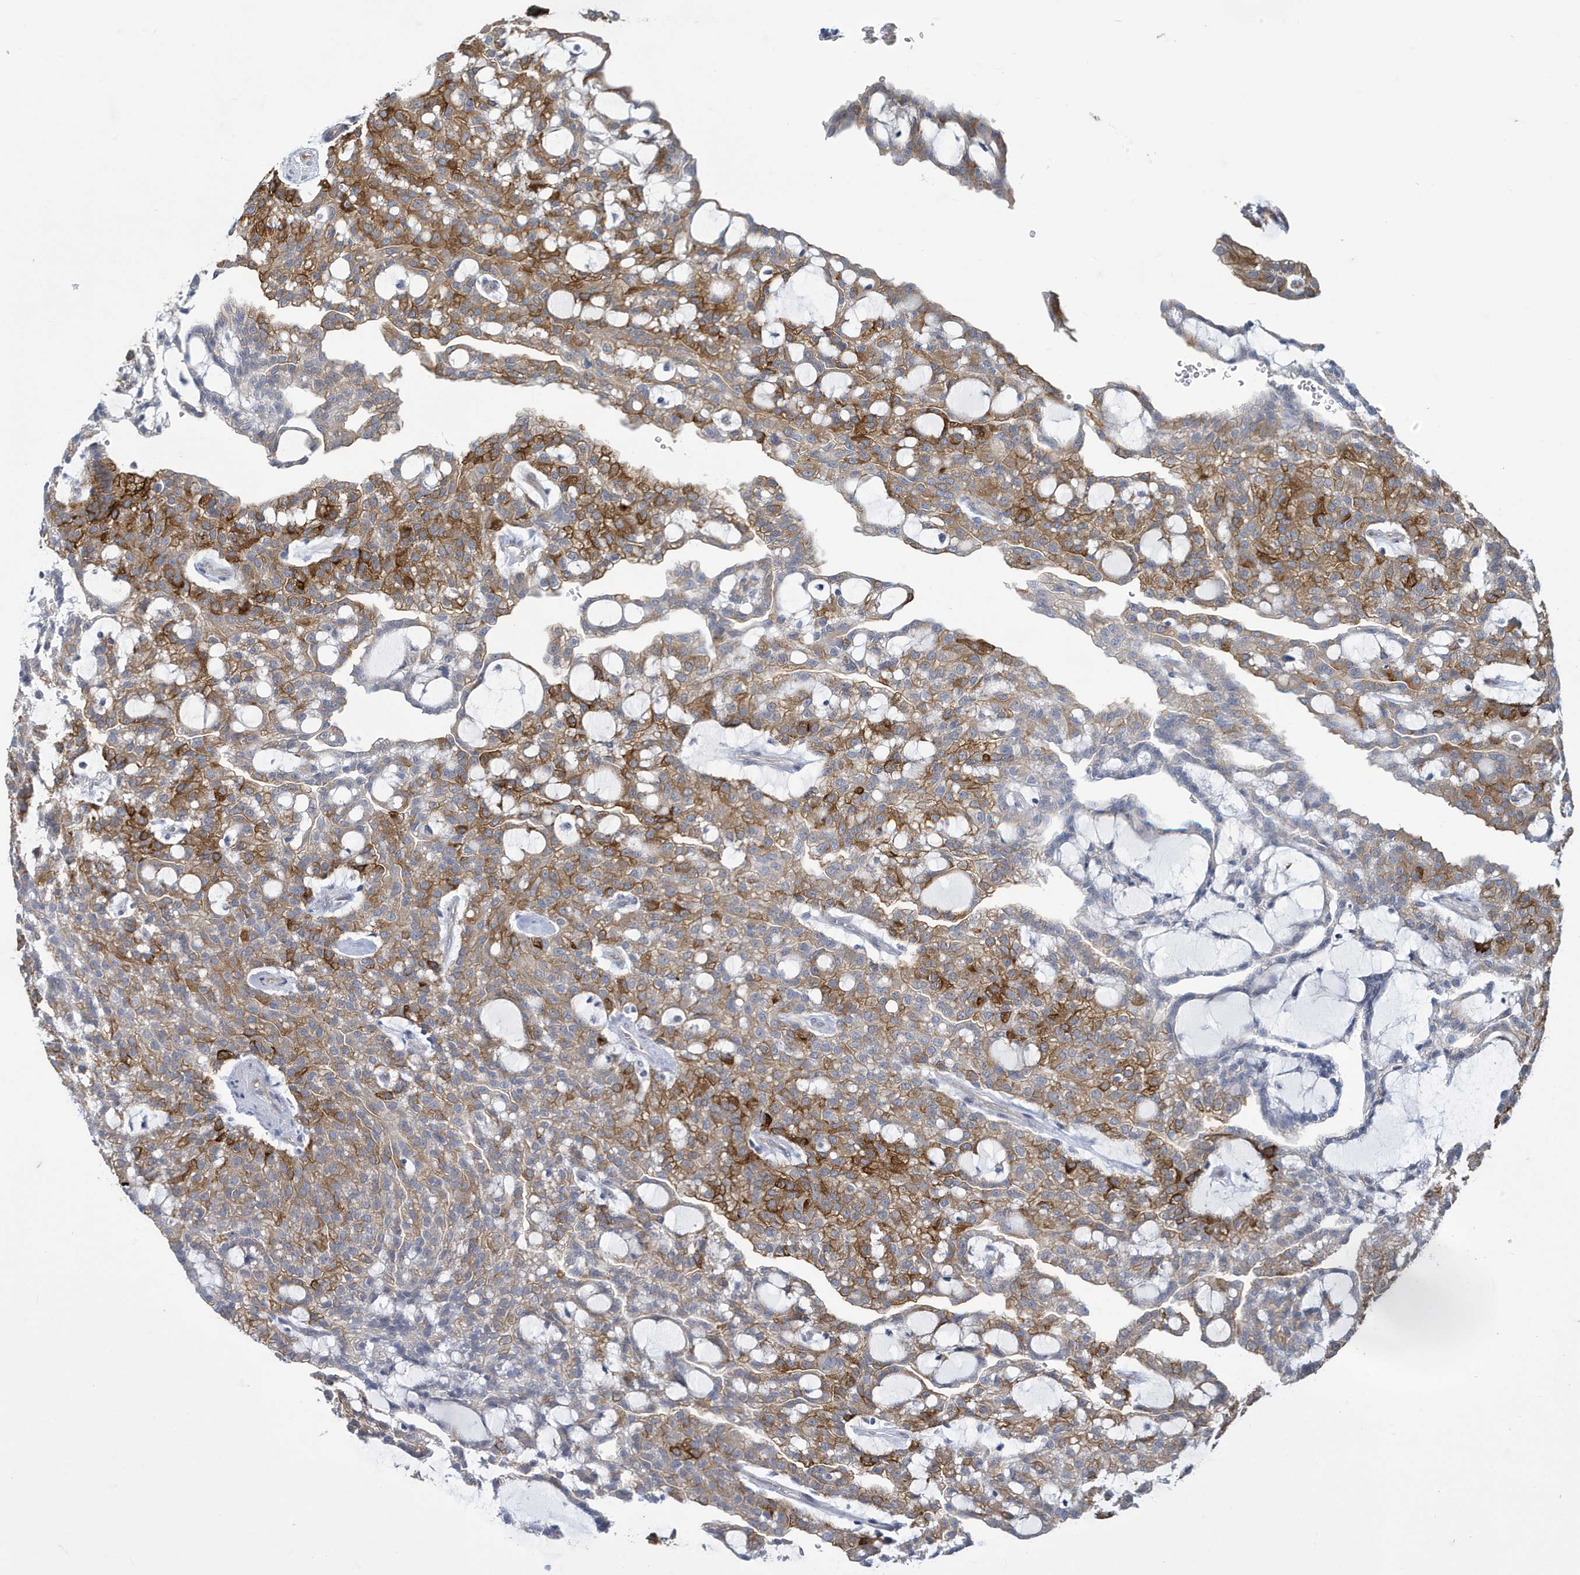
{"staining": {"intensity": "strong", "quantity": "25%-75%", "location": "cytoplasmic/membranous"}, "tissue": "renal cancer", "cell_type": "Tumor cells", "image_type": "cancer", "snomed": [{"axis": "morphology", "description": "Adenocarcinoma, NOS"}, {"axis": "topography", "description": "Kidney"}], "caption": "Adenocarcinoma (renal) stained for a protein displays strong cytoplasmic/membranous positivity in tumor cells.", "gene": "ZNF654", "patient": {"sex": "male", "age": 63}}